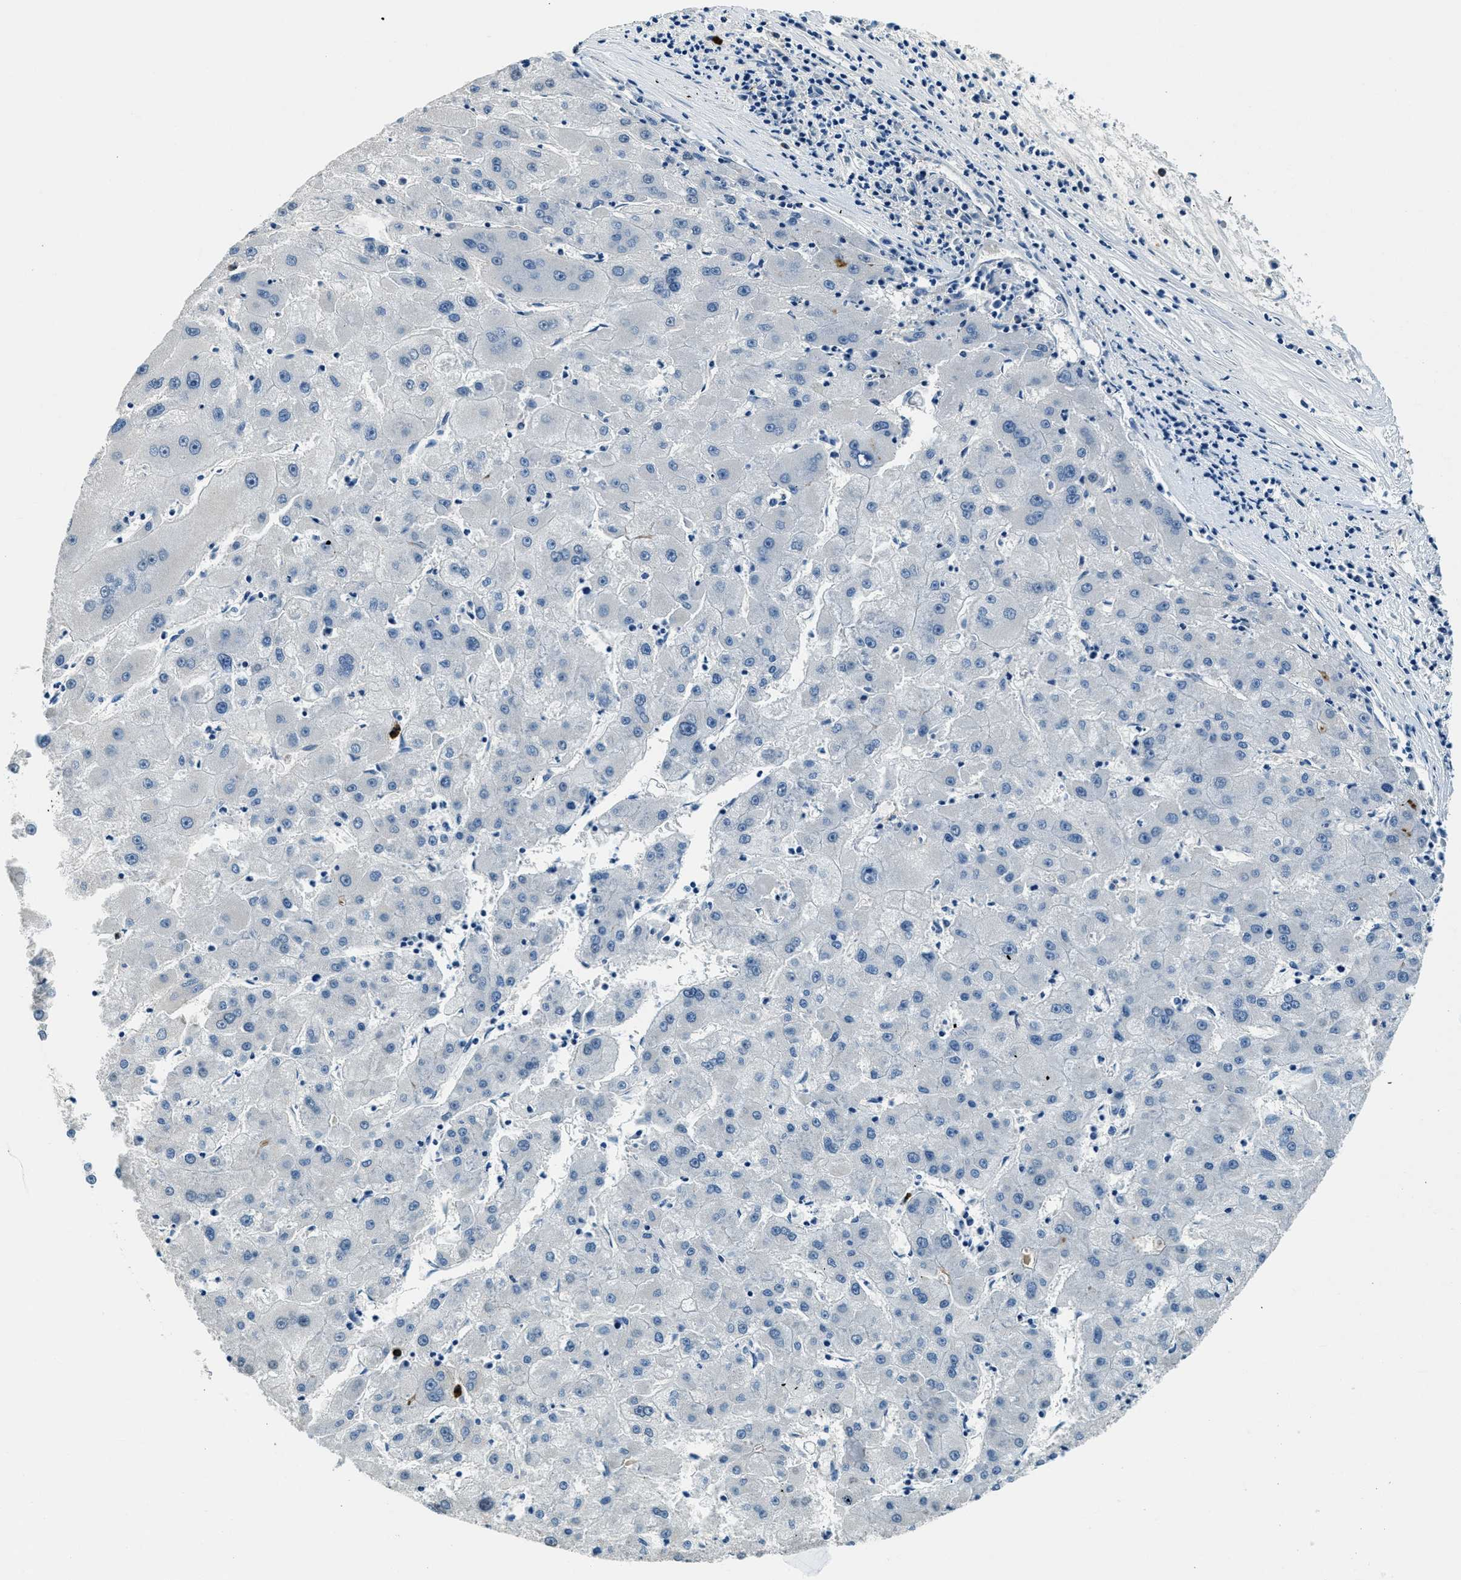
{"staining": {"intensity": "negative", "quantity": "none", "location": "none"}, "tissue": "liver cancer", "cell_type": "Tumor cells", "image_type": "cancer", "snomed": [{"axis": "morphology", "description": "Carcinoma, Hepatocellular, NOS"}, {"axis": "topography", "description": "Liver"}], "caption": "The image displays no significant positivity in tumor cells of liver hepatocellular carcinoma.", "gene": "TMEM186", "patient": {"sex": "male", "age": 72}}